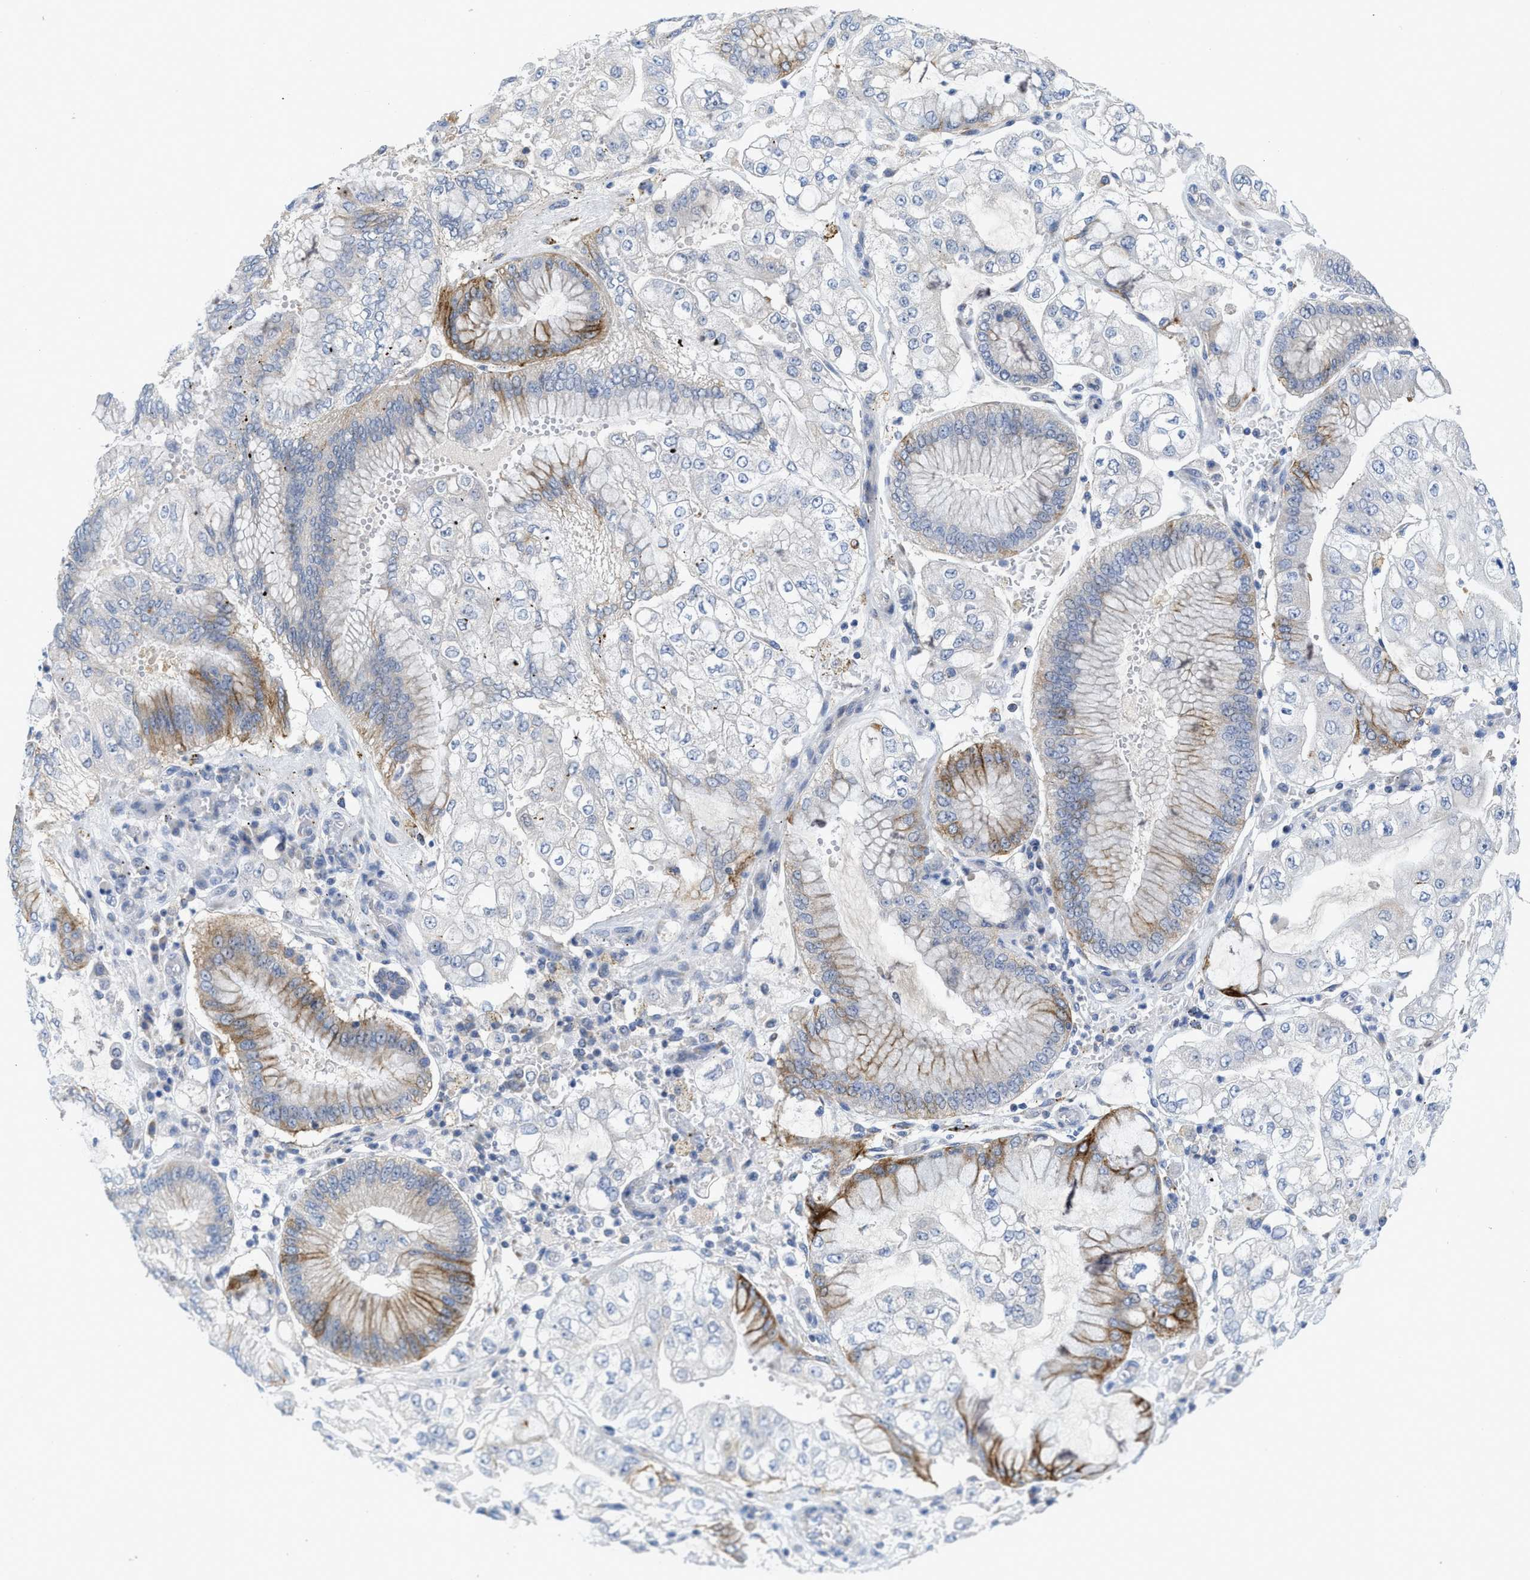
{"staining": {"intensity": "moderate", "quantity": "<25%", "location": "cytoplasmic/membranous"}, "tissue": "stomach cancer", "cell_type": "Tumor cells", "image_type": "cancer", "snomed": [{"axis": "morphology", "description": "Adenocarcinoma, NOS"}, {"axis": "topography", "description": "Stomach"}], "caption": "Immunohistochemical staining of stomach cancer reveals low levels of moderate cytoplasmic/membranous staining in approximately <25% of tumor cells.", "gene": "GATD3", "patient": {"sex": "male", "age": 76}}